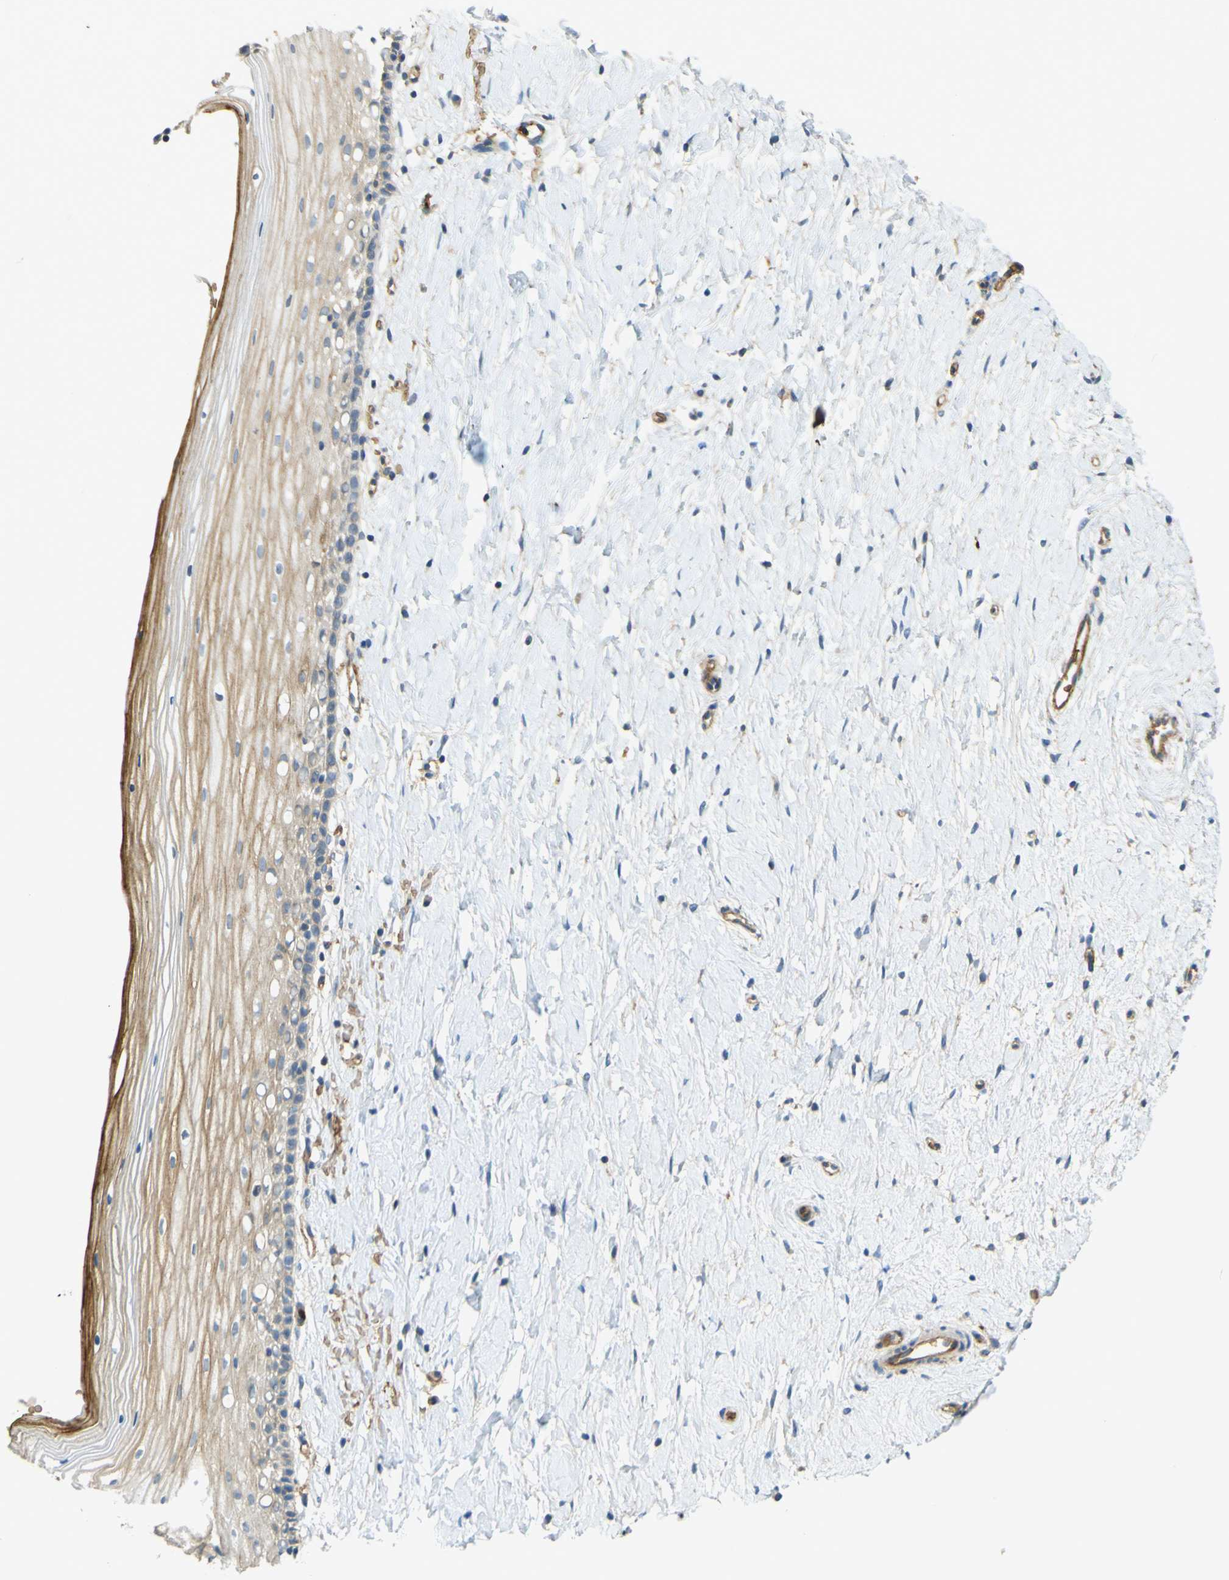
{"staining": {"intensity": "moderate", "quantity": ">75%", "location": "cytoplasmic/membranous"}, "tissue": "cervix", "cell_type": "Glandular cells", "image_type": "normal", "snomed": [{"axis": "morphology", "description": "Normal tissue, NOS"}, {"axis": "topography", "description": "Cervix"}], "caption": "Brown immunohistochemical staining in normal cervix exhibits moderate cytoplasmic/membranous positivity in about >75% of glandular cells.", "gene": "PLXDC1", "patient": {"sex": "female", "age": 39}}